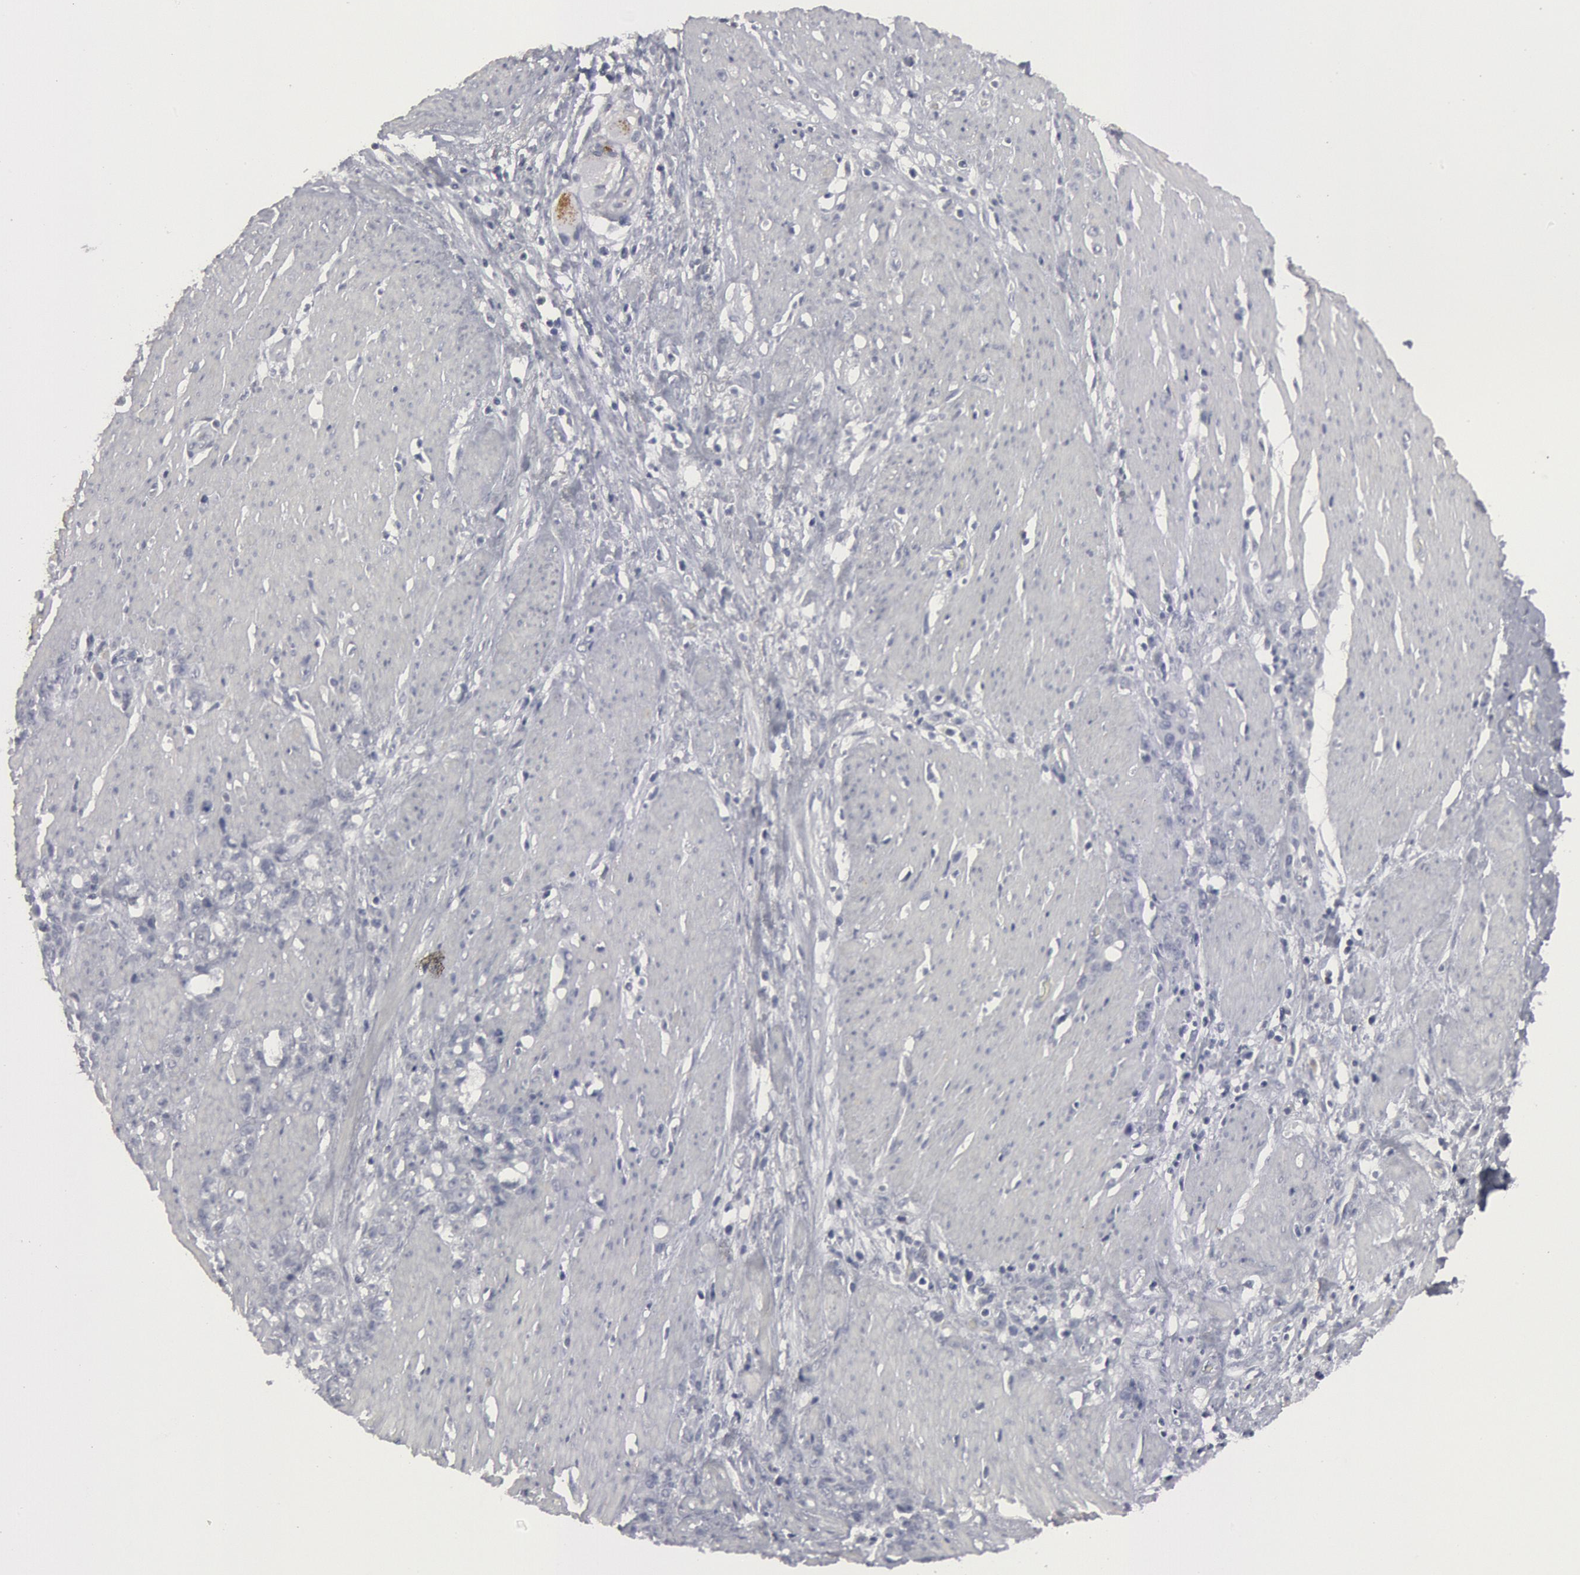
{"staining": {"intensity": "negative", "quantity": "none", "location": "none"}, "tissue": "stomach cancer", "cell_type": "Tumor cells", "image_type": "cancer", "snomed": [{"axis": "morphology", "description": "Adenocarcinoma, NOS"}, {"axis": "topography", "description": "Stomach, lower"}], "caption": "Immunohistochemical staining of human stomach cancer (adenocarcinoma) displays no significant staining in tumor cells. (DAB immunohistochemistry (IHC), high magnification).", "gene": "DMC1", "patient": {"sex": "male", "age": 88}}